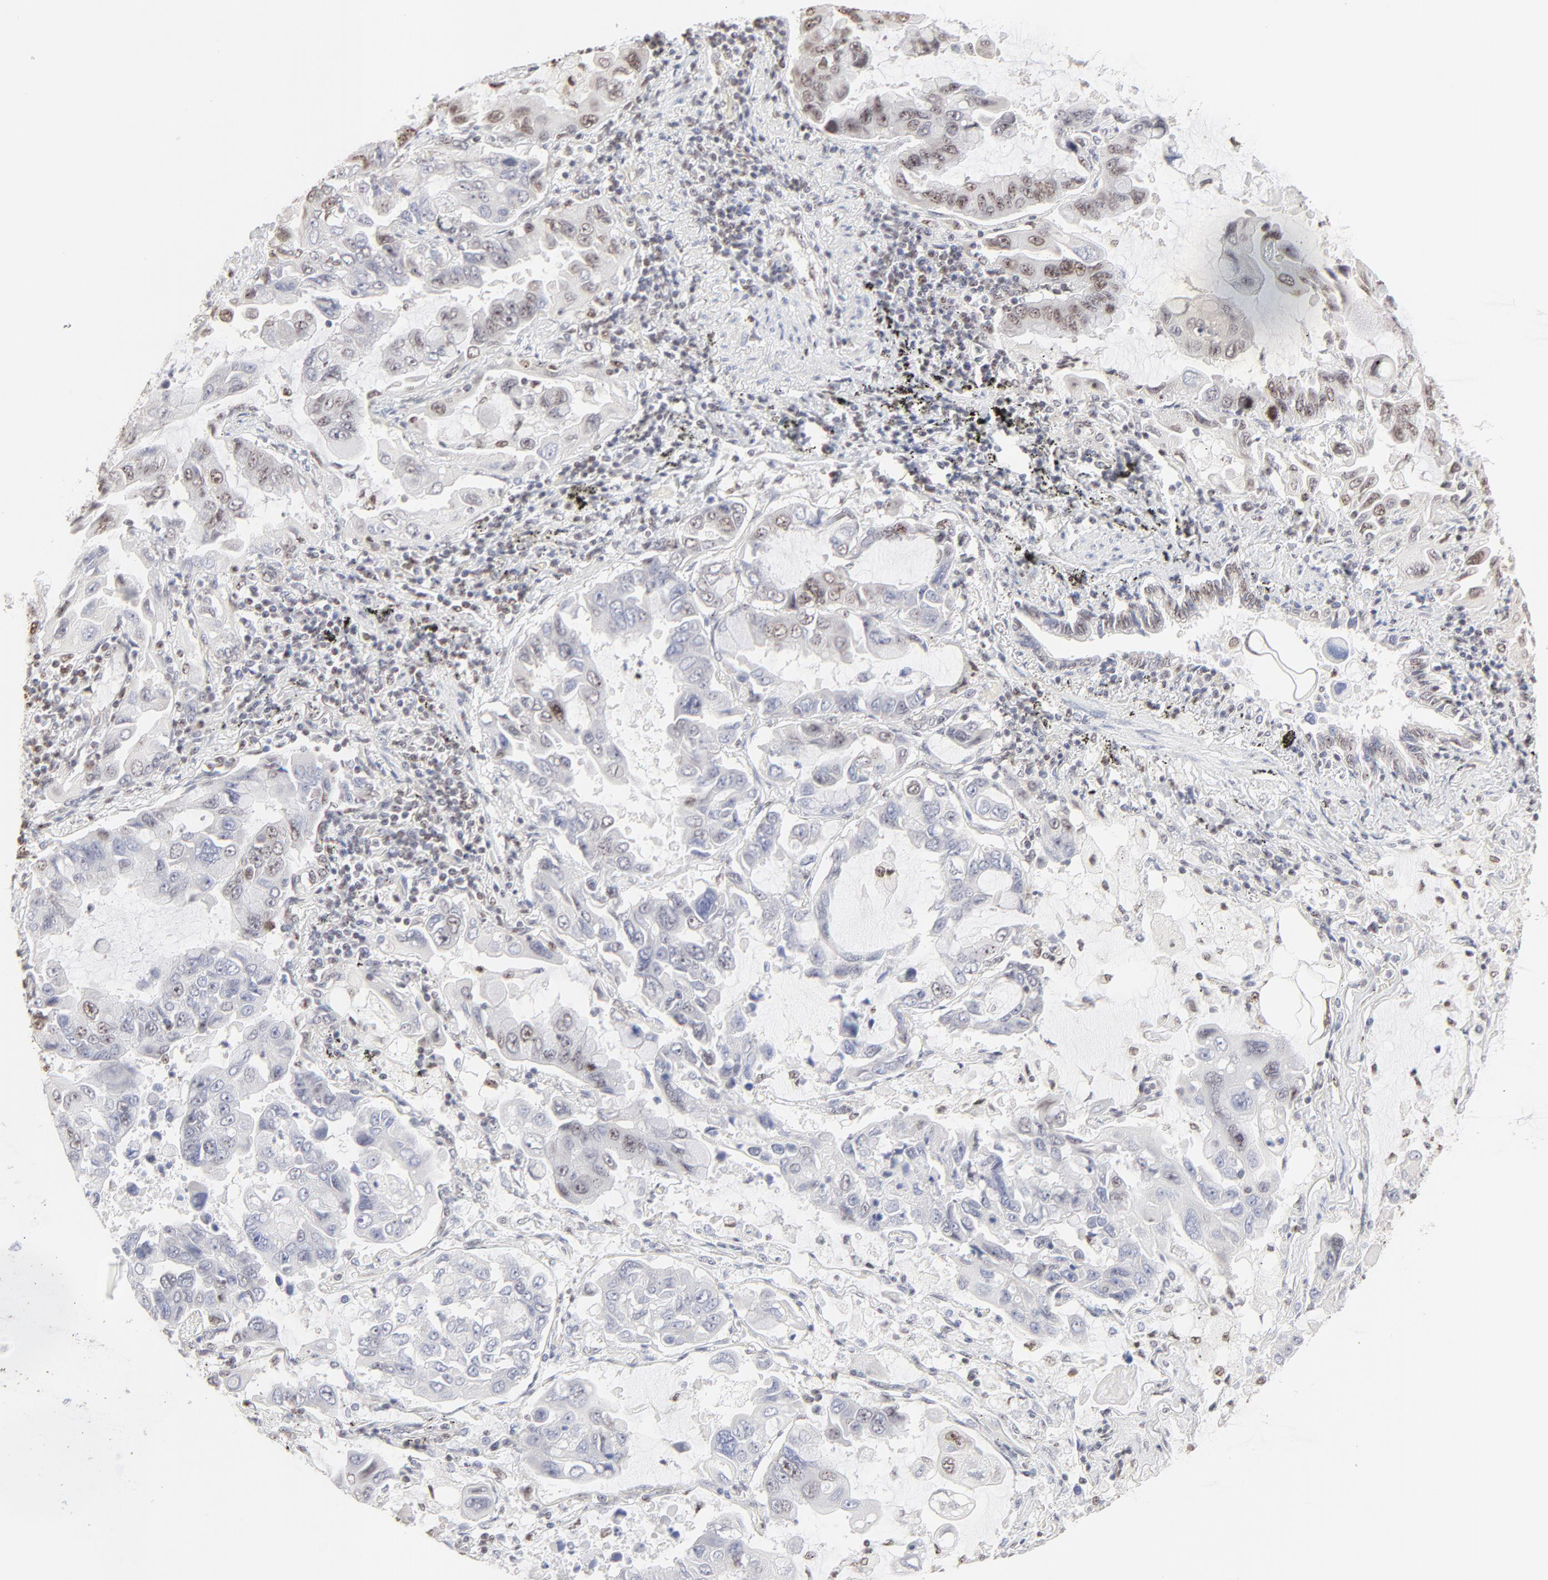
{"staining": {"intensity": "weak", "quantity": "<25%", "location": "nuclear"}, "tissue": "lung cancer", "cell_type": "Tumor cells", "image_type": "cancer", "snomed": [{"axis": "morphology", "description": "Adenocarcinoma, NOS"}, {"axis": "topography", "description": "Lung"}], "caption": "The immunohistochemistry (IHC) histopathology image has no significant staining in tumor cells of lung cancer tissue. (DAB immunohistochemistry with hematoxylin counter stain).", "gene": "NFIL3", "patient": {"sex": "male", "age": 64}}